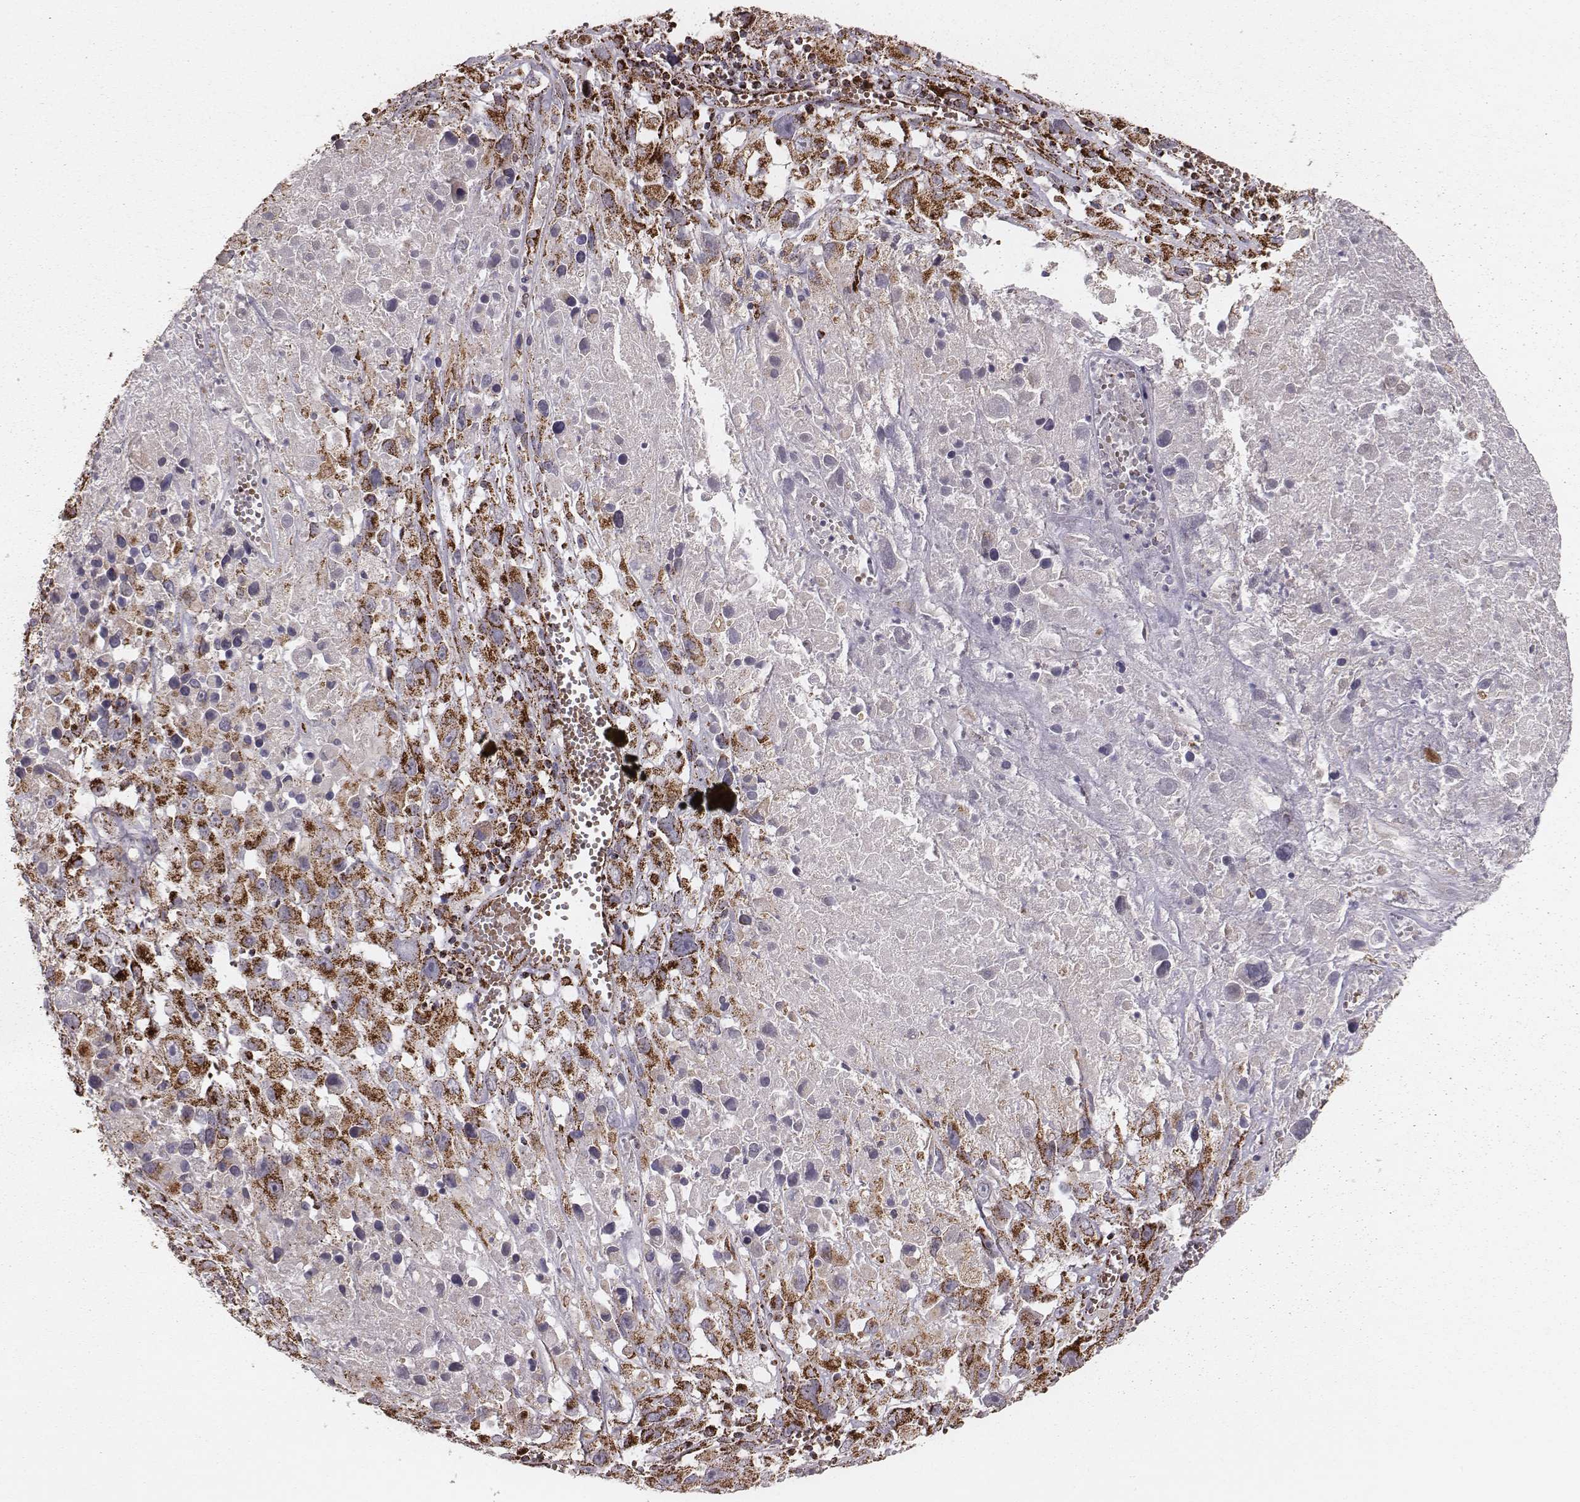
{"staining": {"intensity": "strong", "quantity": ">75%", "location": "cytoplasmic/membranous"}, "tissue": "melanoma", "cell_type": "Tumor cells", "image_type": "cancer", "snomed": [{"axis": "morphology", "description": "Malignant melanoma, Metastatic site"}, {"axis": "topography", "description": "Lymph node"}], "caption": "Immunohistochemical staining of human melanoma shows high levels of strong cytoplasmic/membranous protein staining in approximately >75% of tumor cells.", "gene": "TUFM", "patient": {"sex": "male", "age": 50}}